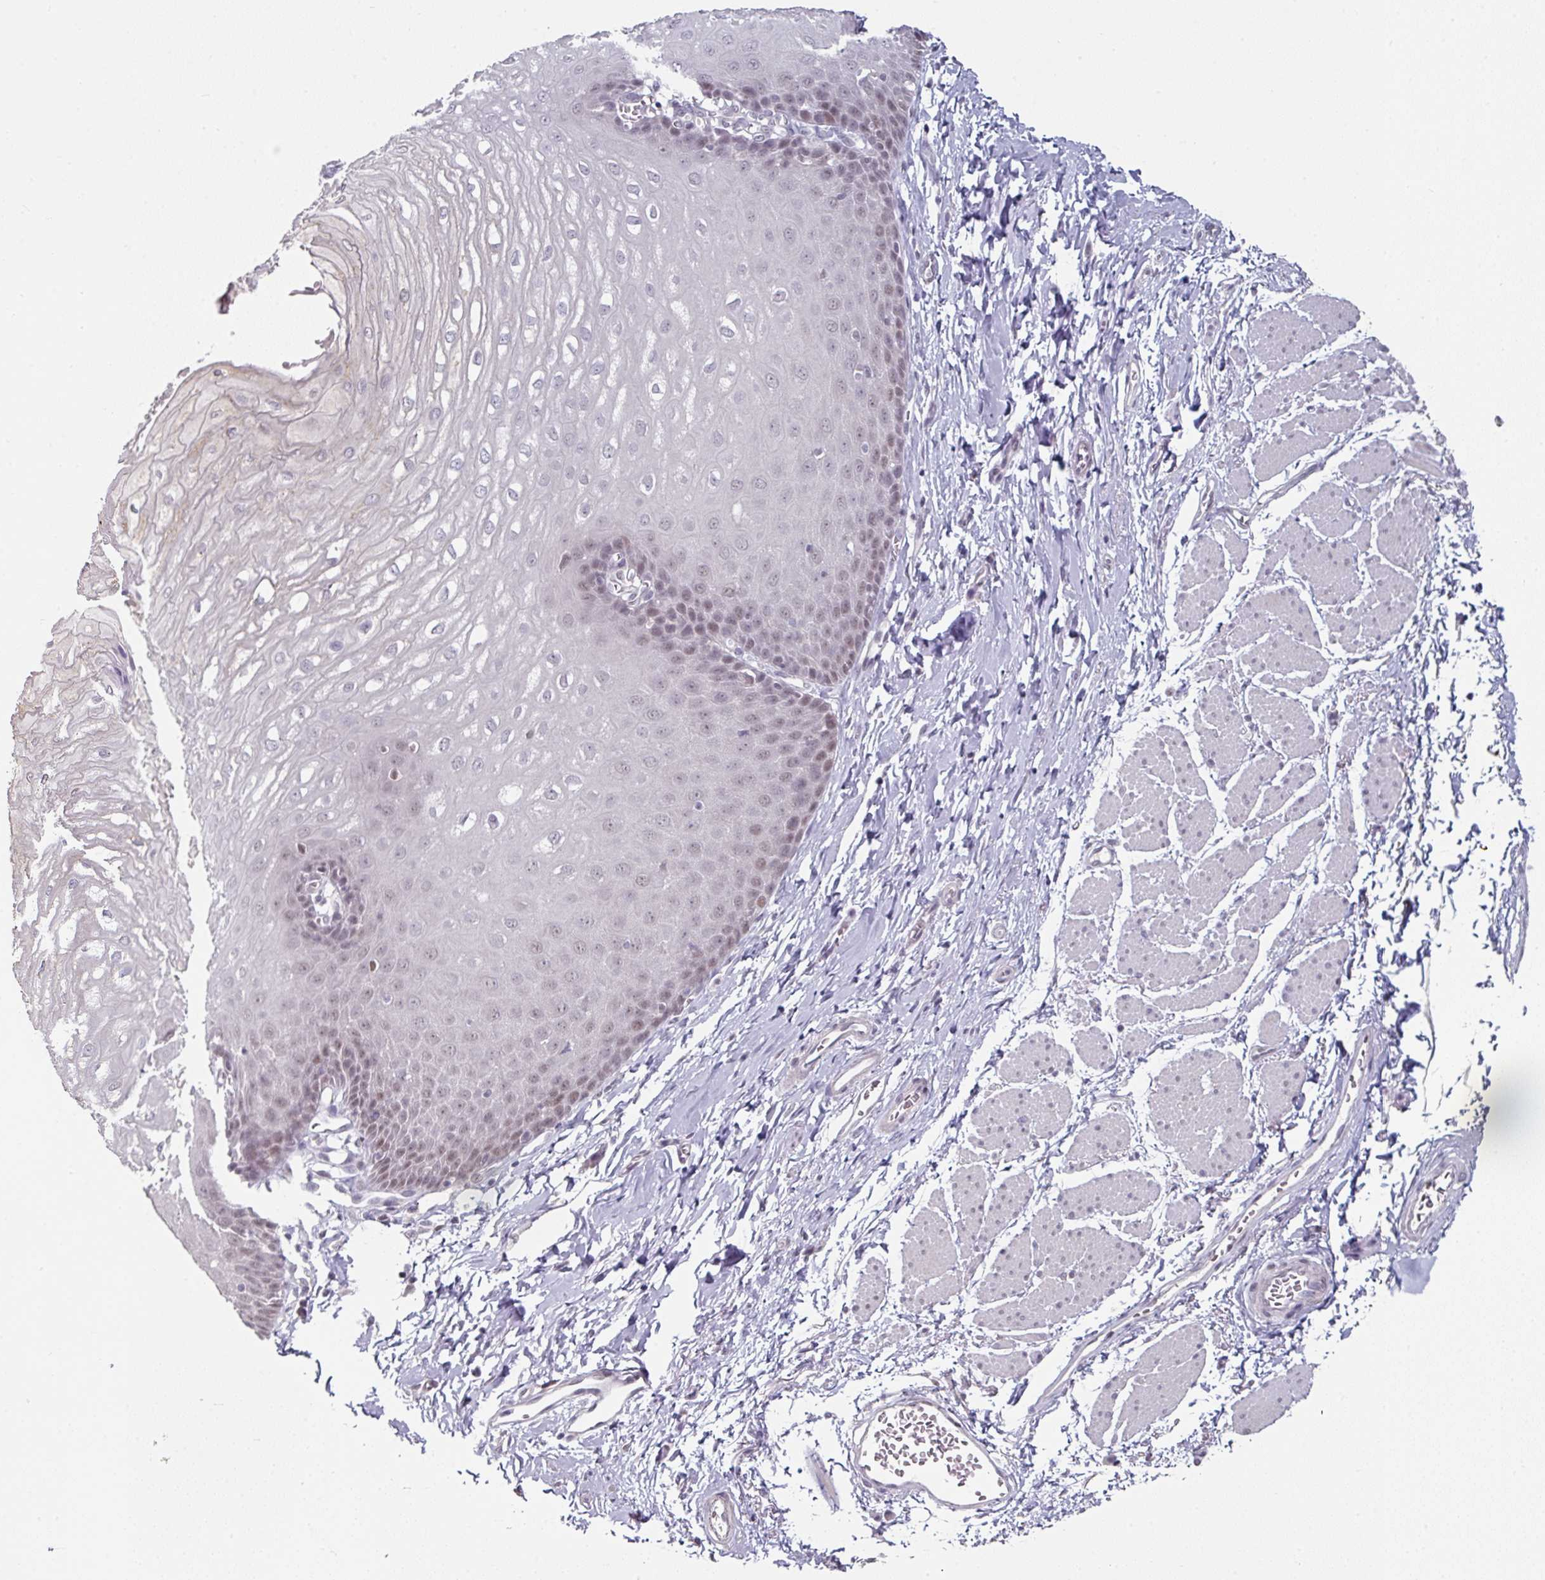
{"staining": {"intensity": "moderate", "quantity": ">75%", "location": "nuclear"}, "tissue": "esophagus", "cell_type": "Squamous epithelial cells", "image_type": "normal", "snomed": [{"axis": "morphology", "description": "Normal tissue, NOS"}, {"axis": "topography", "description": "Esophagus"}], "caption": "Immunohistochemistry (DAB) staining of benign esophagus exhibits moderate nuclear protein expression in about >75% of squamous epithelial cells. (DAB (3,3'-diaminobenzidine) = brown stain, brightfield microscopy at high magnification).", "gene": "ELK1", "patient": {"sex": "male", "age": 70}}